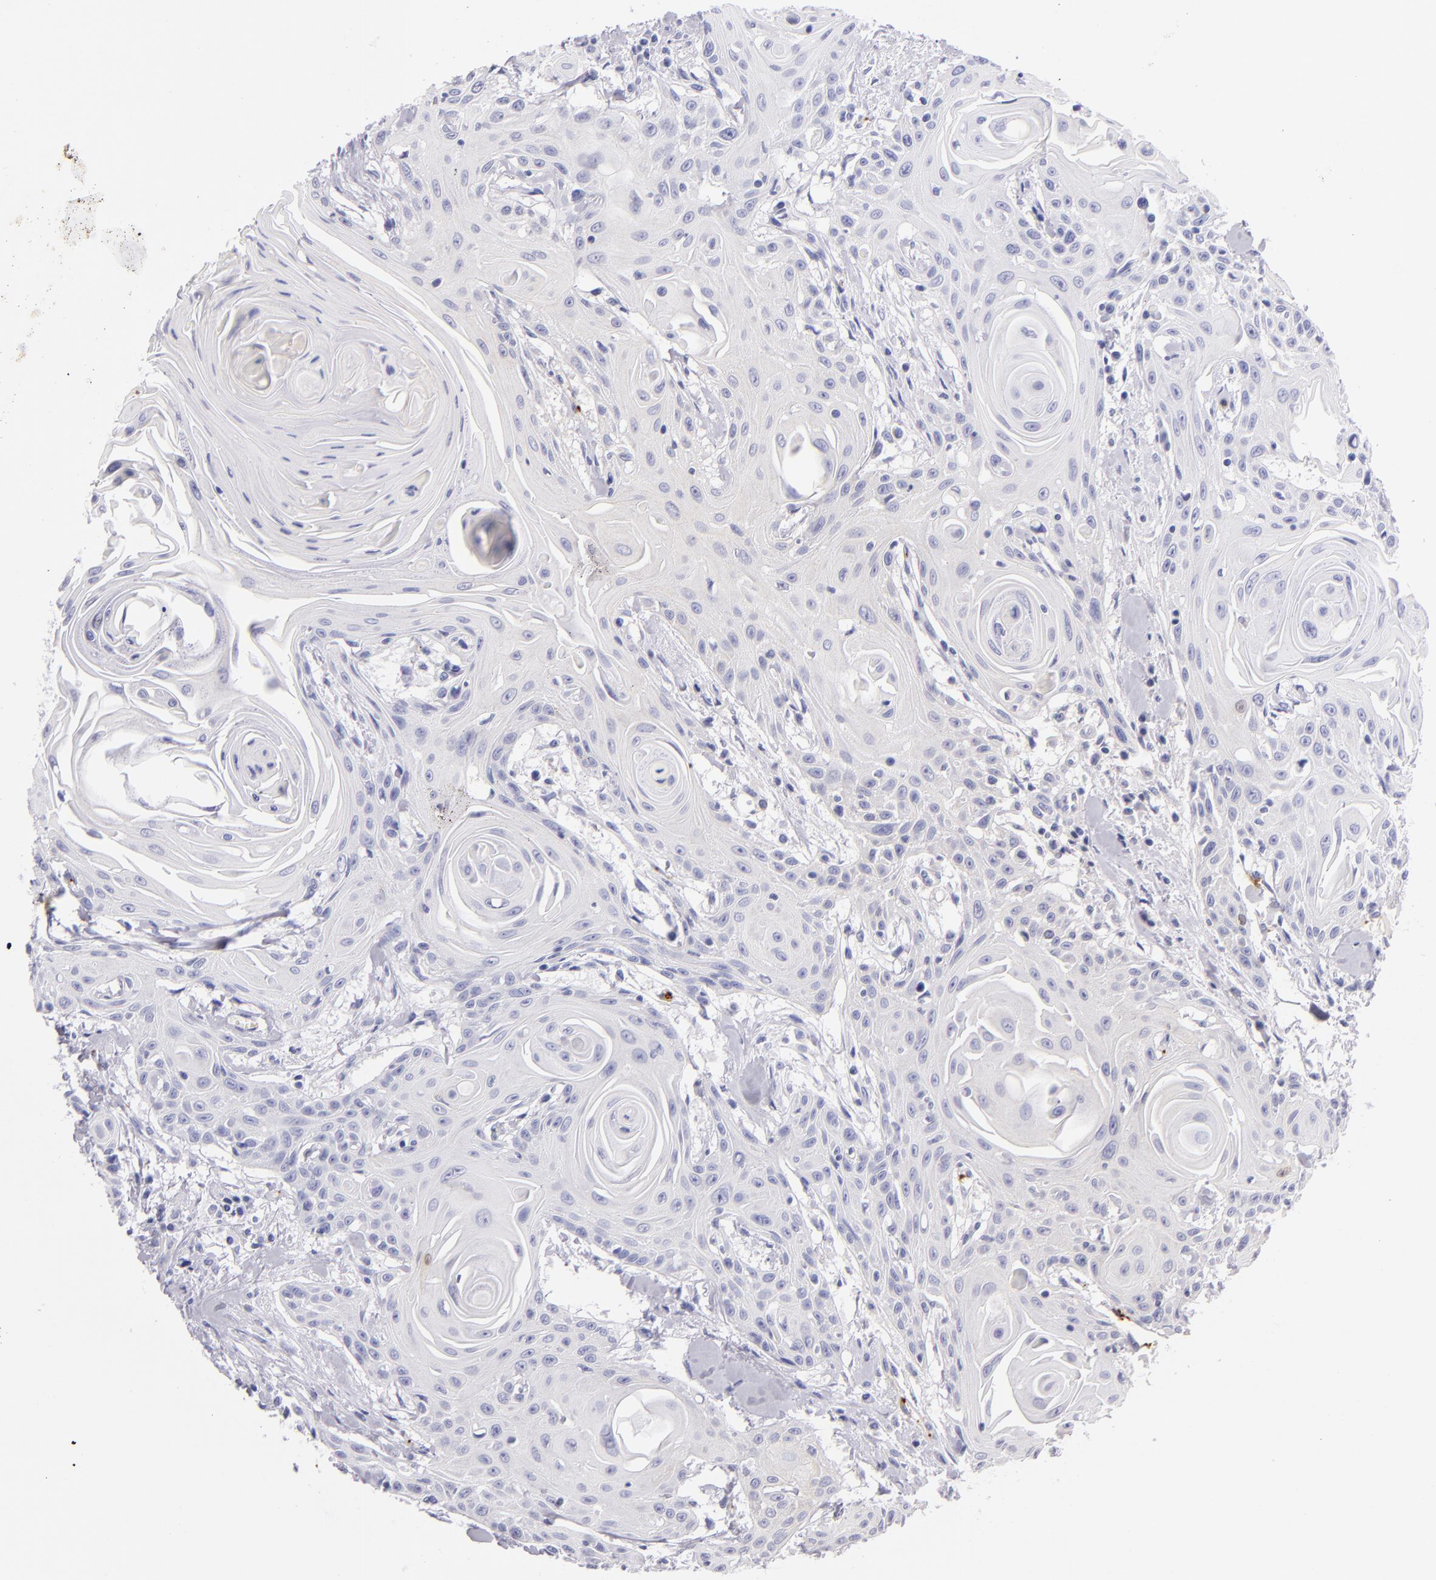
{"staining": {"intensity": "negative", "quantity": "none", "location": "none"}, "tissue": "head and neck cancer", "cell_type": "Tumor cells", "image_type": "cancer", "snomed": [{"axis": "morphology", "description": "Squamous cell carcinoma, NOS"}, {"axis": "morphology", "description": "Squamous cell carcinoma, metastatic, NOS"}, {"axis": "topography", "description": "Lymph node"}, {"axis": "topography", "description": "Salivary gland"}, {"axis": "topography", "description": "Head-Neck"}], "caption": "A photomicrograph of head and neck cancer (squamous cell carcinoma) stained for a protein reveals no brown staining in tumor cells. The staining was performed using DAB (3,3'-diaminobenzidine) to visualize the protein expression in brown, while the nuclei were stained in blue with hematoxylin (Magnification: 20x).", "gene": "GP1BA", "patient": {"sex": "female", "age": 74}}